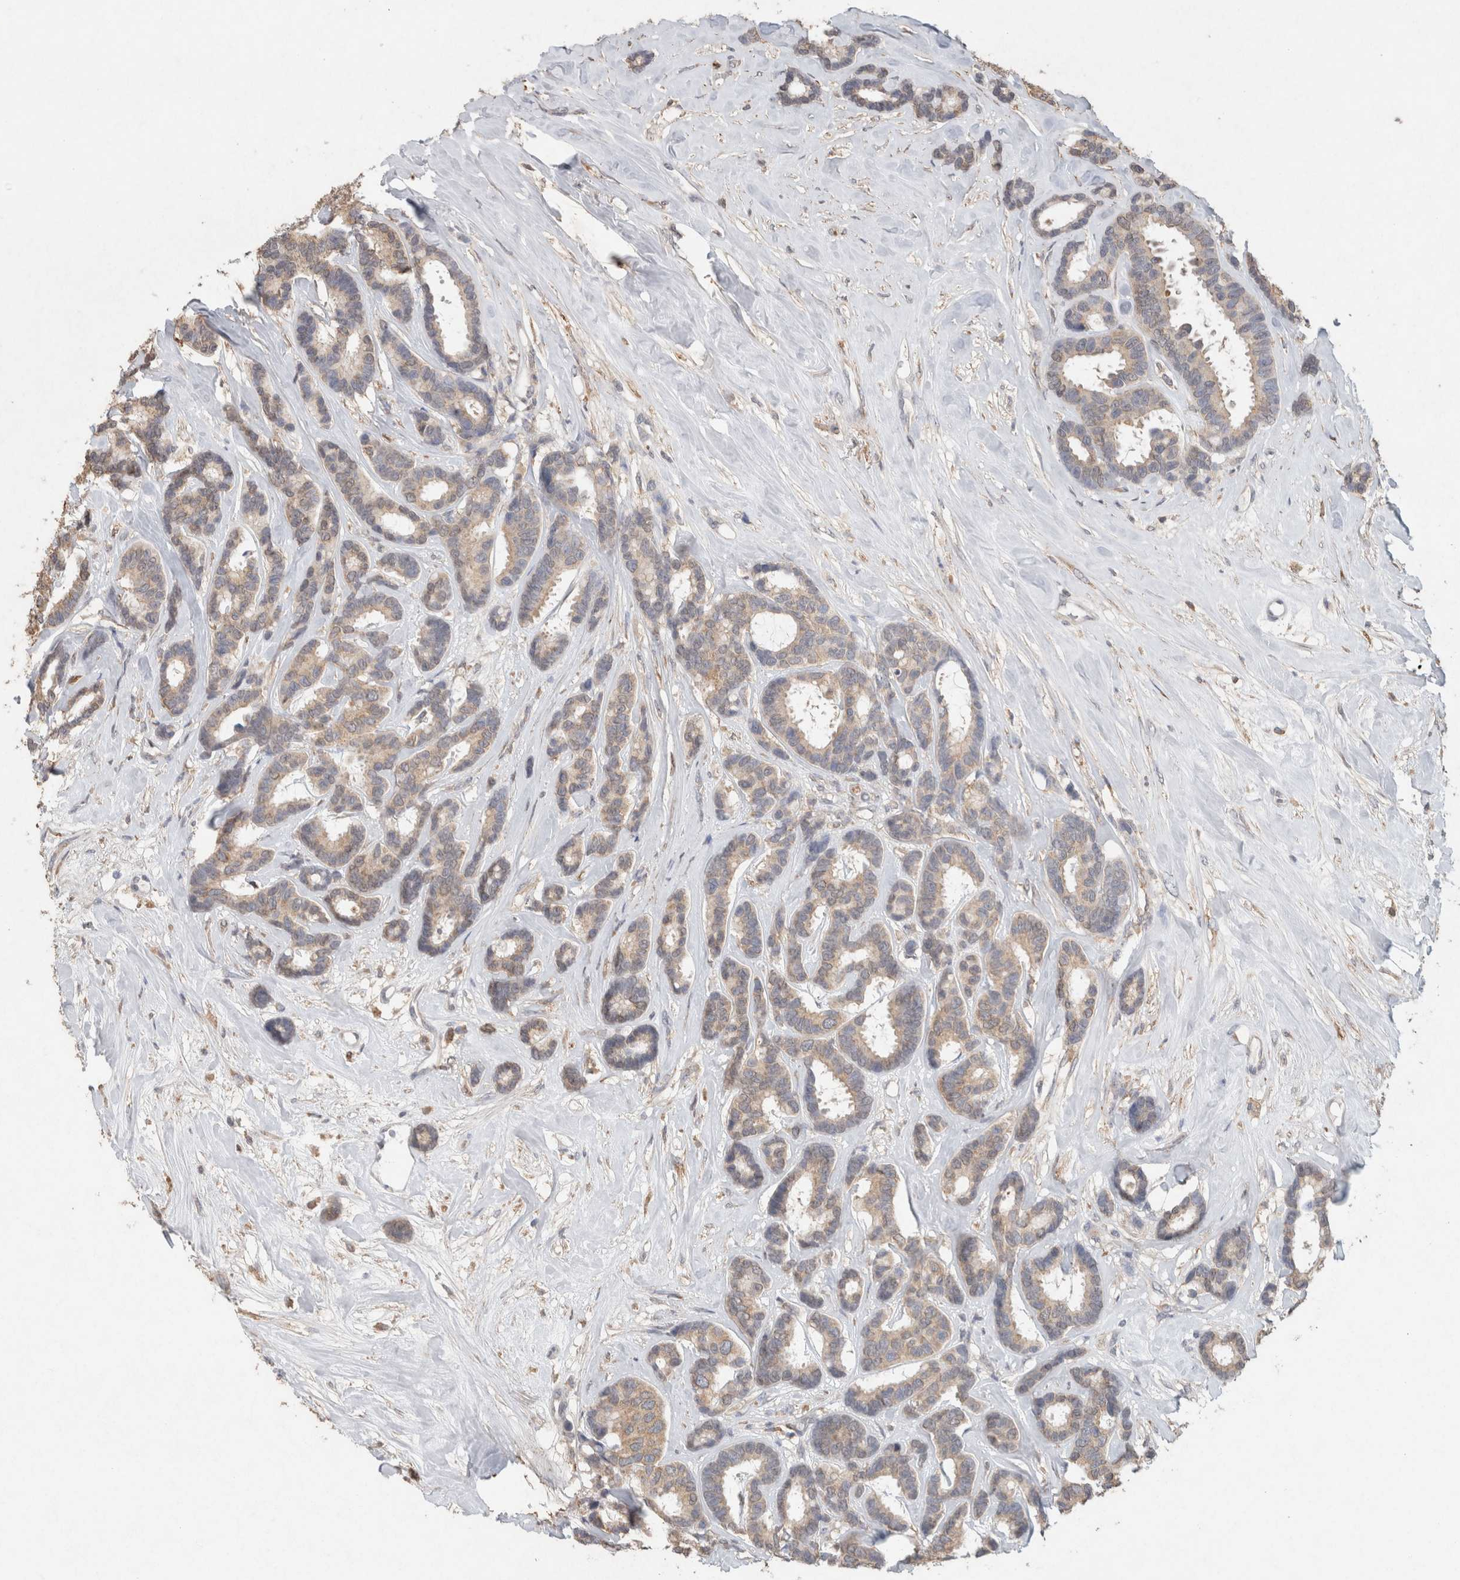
{"staining": {"intensity": "weak", "quantity": ">75%", "location": "cytoplasmic/membranous"}, "tissue": "breast cancer", "cell_type": "Tumor cells", "image_type": "cancer", "snomed": [{"axis": "morphology", "description": "Duct carcinoma"}, {"axis": "topography", "description": "Breast"}], "caption": "IHC photomicrograph of neoplastic tissue: human breast cancer stained using IHC demonstrates low levels of weak protein expression localized specifically in the cytoplasmic/membranous of tumor cells, appearing as a cytoplasmic/membranous brown color.", "gene": "RAB14", "patient": {"sex": "female", "age": 87}}